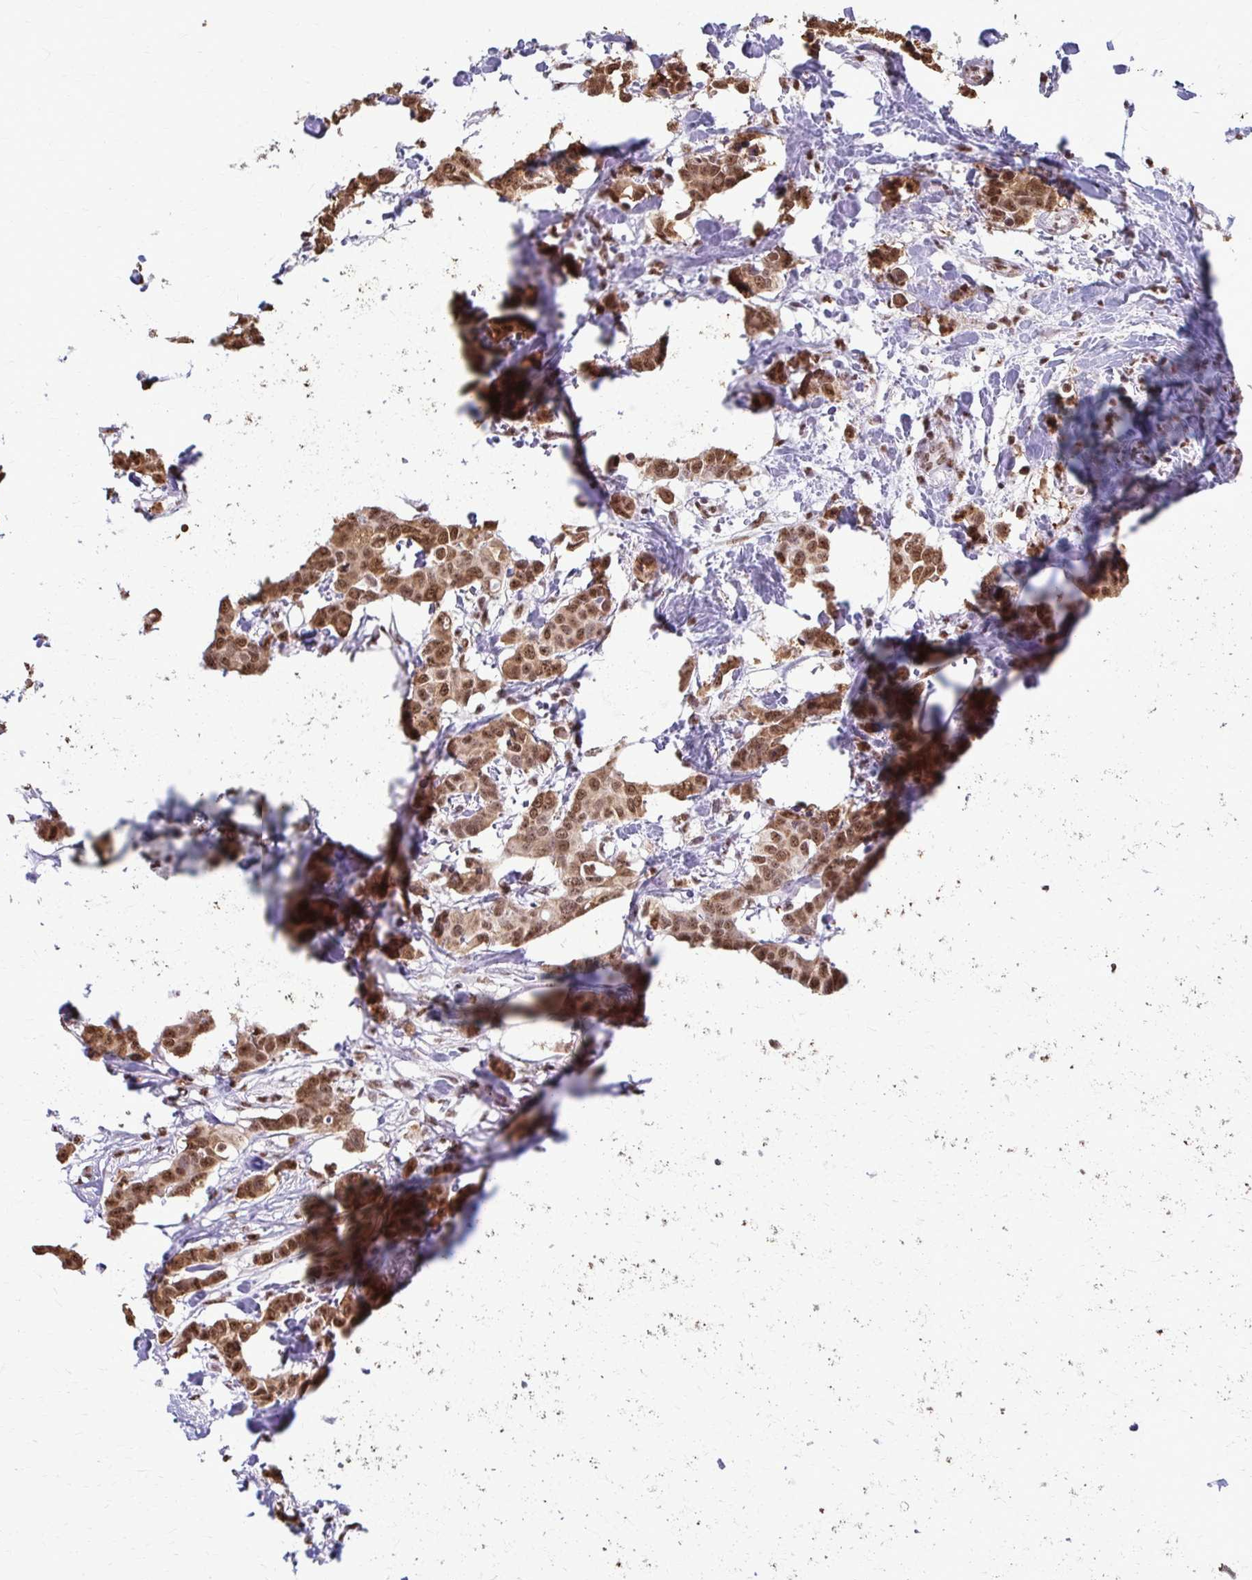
{"staining": {"intensity": "moderate", "quantity": ">75%", "location": "nuclear"}, "tissue": "breast cancer", "cell_type": "Tumor cells", "image_type": "cancer", "snomed": [{"axis": "morphology", "description": "Duct carcinoma"}, {"axis": "topography", "description": "Breast"}], "caption": "The photomicrograph reveals immunohistochemical staining of breast cancer. There is moderate nuclear expression is identified in about >75% of tumor cells.", "gene": "SNRPA", "patient": {"sex": "female", "age": 62}}